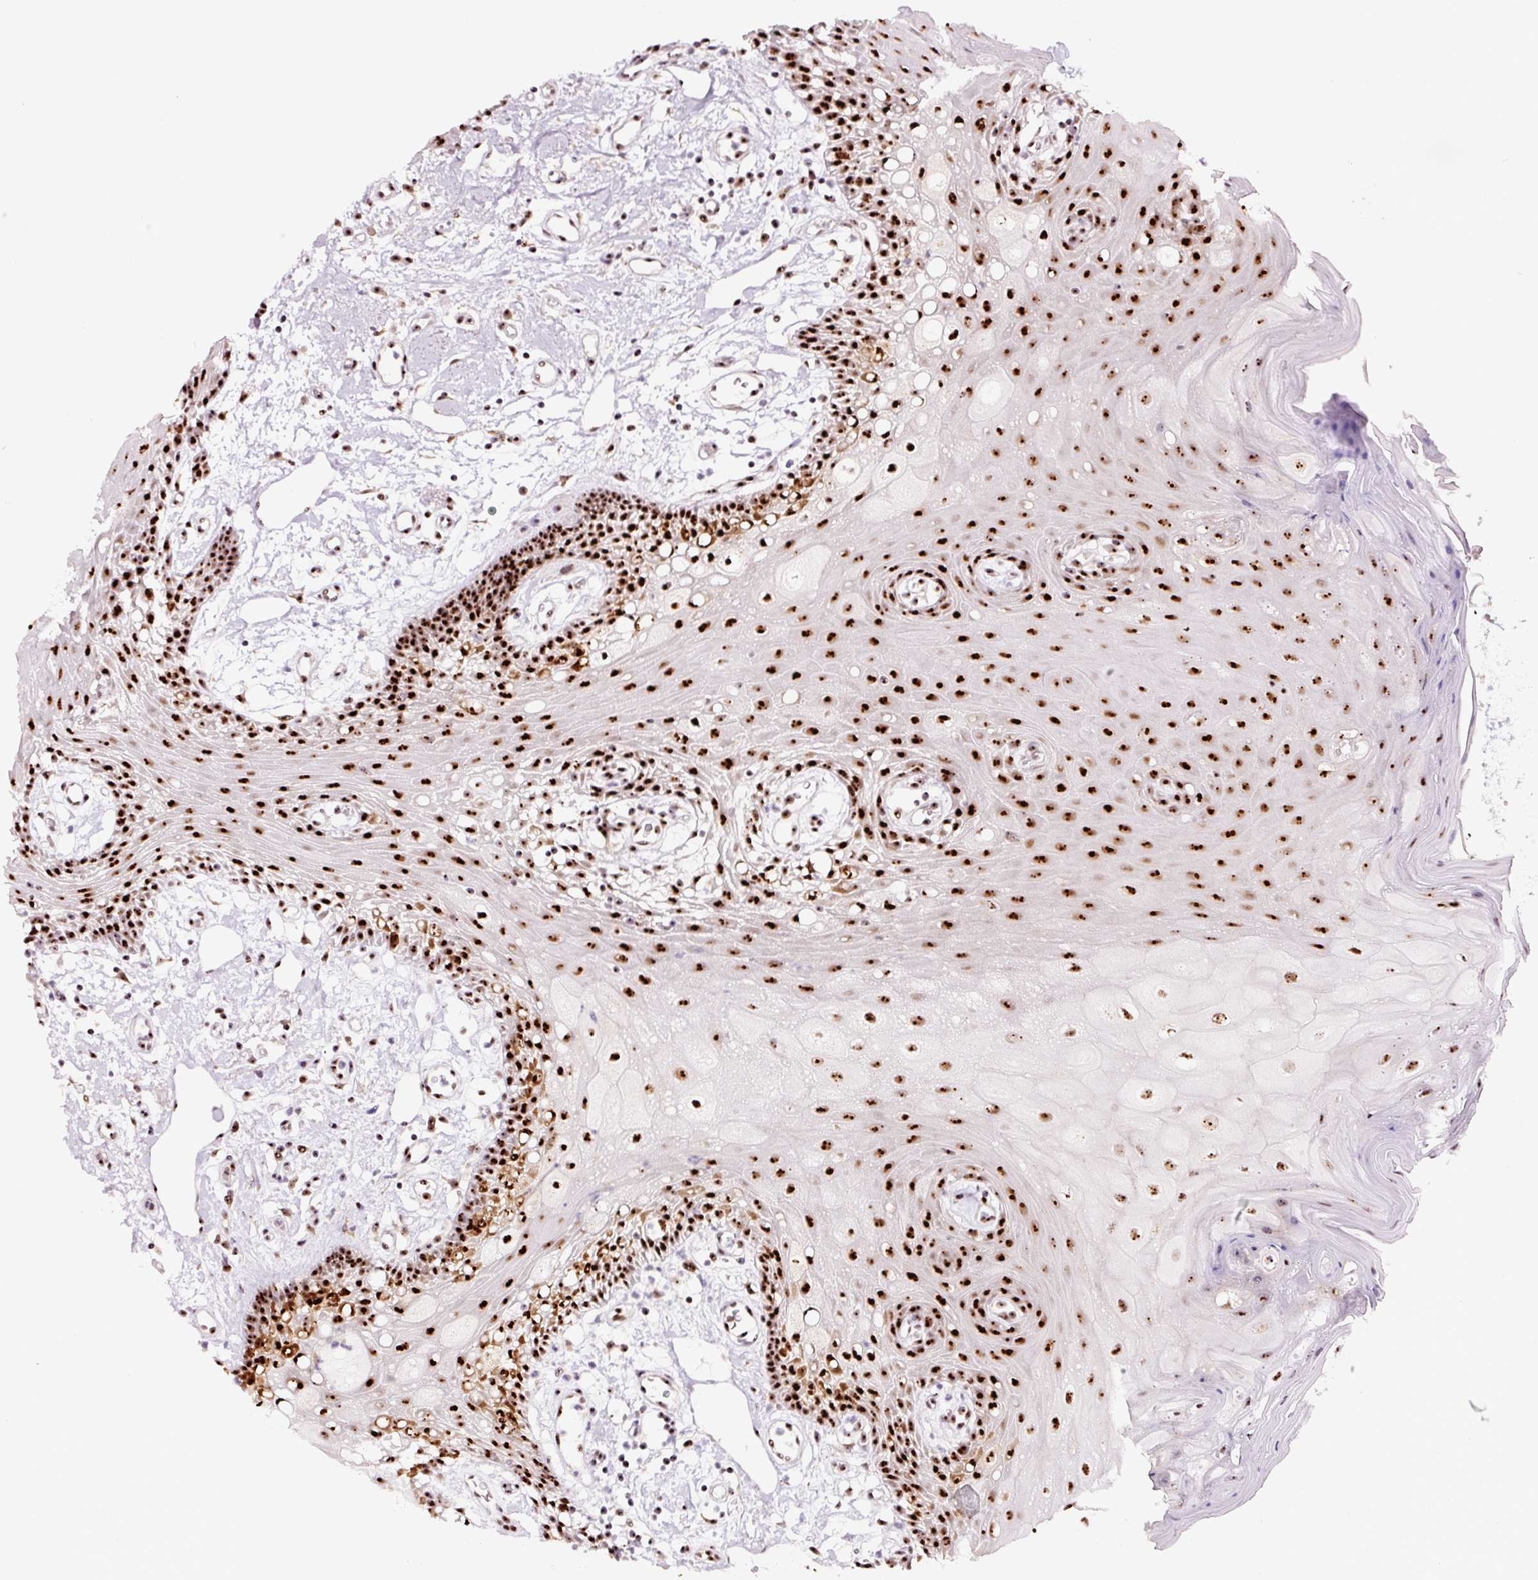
{"staining": {"intensity": "strong", "quantity": ">75%", "location": "cytoplasmic/membranous,nuclear"}, "tissue": "oral mucosa", "cell_type": "Squamous epithelial cells", "image_type": "normal", "snomed": [{"axis": "morphology", "description": "Normal tissue, NOS"}, {"axis": "topography", "description": "Oral tissue"}], "caption": "Oral mucosa stained for a protein exhibits strong cytoplasmic/membranous,nuclear positivity in squamous epithelial cells. (Stains: DAB in brown, nuclei in blue, Microscopy: brightfield microscopy at high magnification).", "gene": "GNL3", "patient": {"sex": "female", "age": 59}}